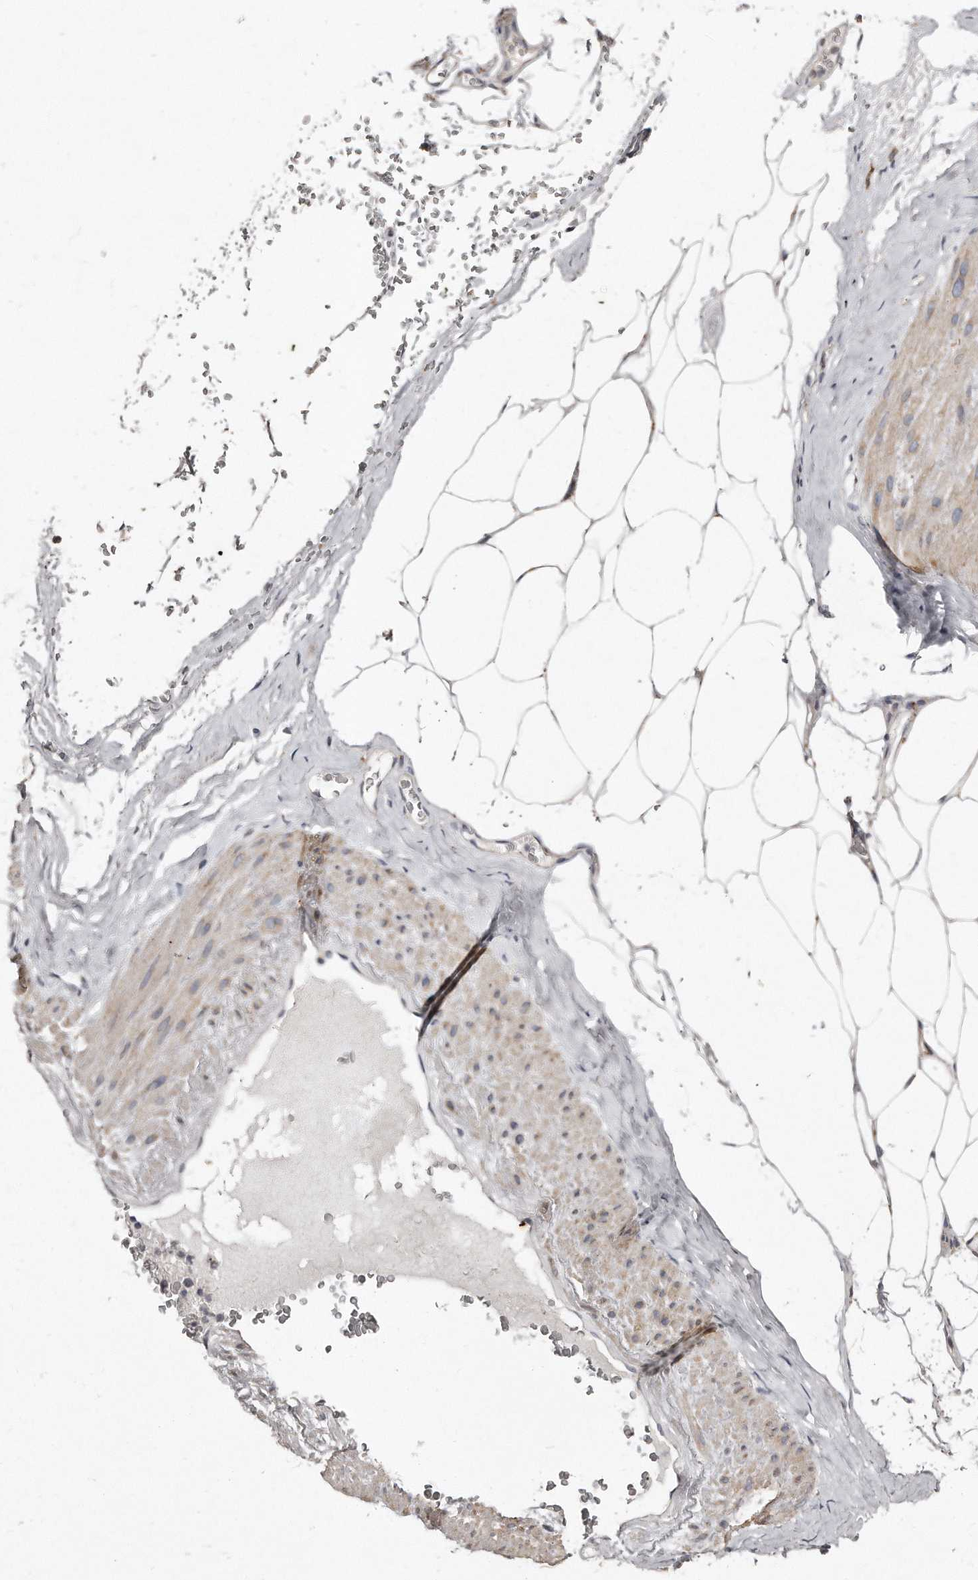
{"staining": {"intensity": "negative", "quantity": "none", "location": "none"}, "tissue": "adipose tissue", "cell_type": "Adipocytes", "image_type": "normal", "snomed": [{"axis": "morphology", "description": "Normal tissue, NOS"}, {"axis": "morphology", "description": "Adenocarcinoma, Low grade"}, {"axis": "topography", "description": "Prostate"}, {"axis": "topography", "description": "Peripheral nerve tissue"}], "caption": "Micrograph shows no significant protein staining in adipocytes of benign adipose tissue. (Brightfield microscopy of DAB (3,3'-diaminobenzidine) immunohistochemistry at high magnification).", "gene": "LMOD1", "patient": {"sex": "male", "age": 63}}